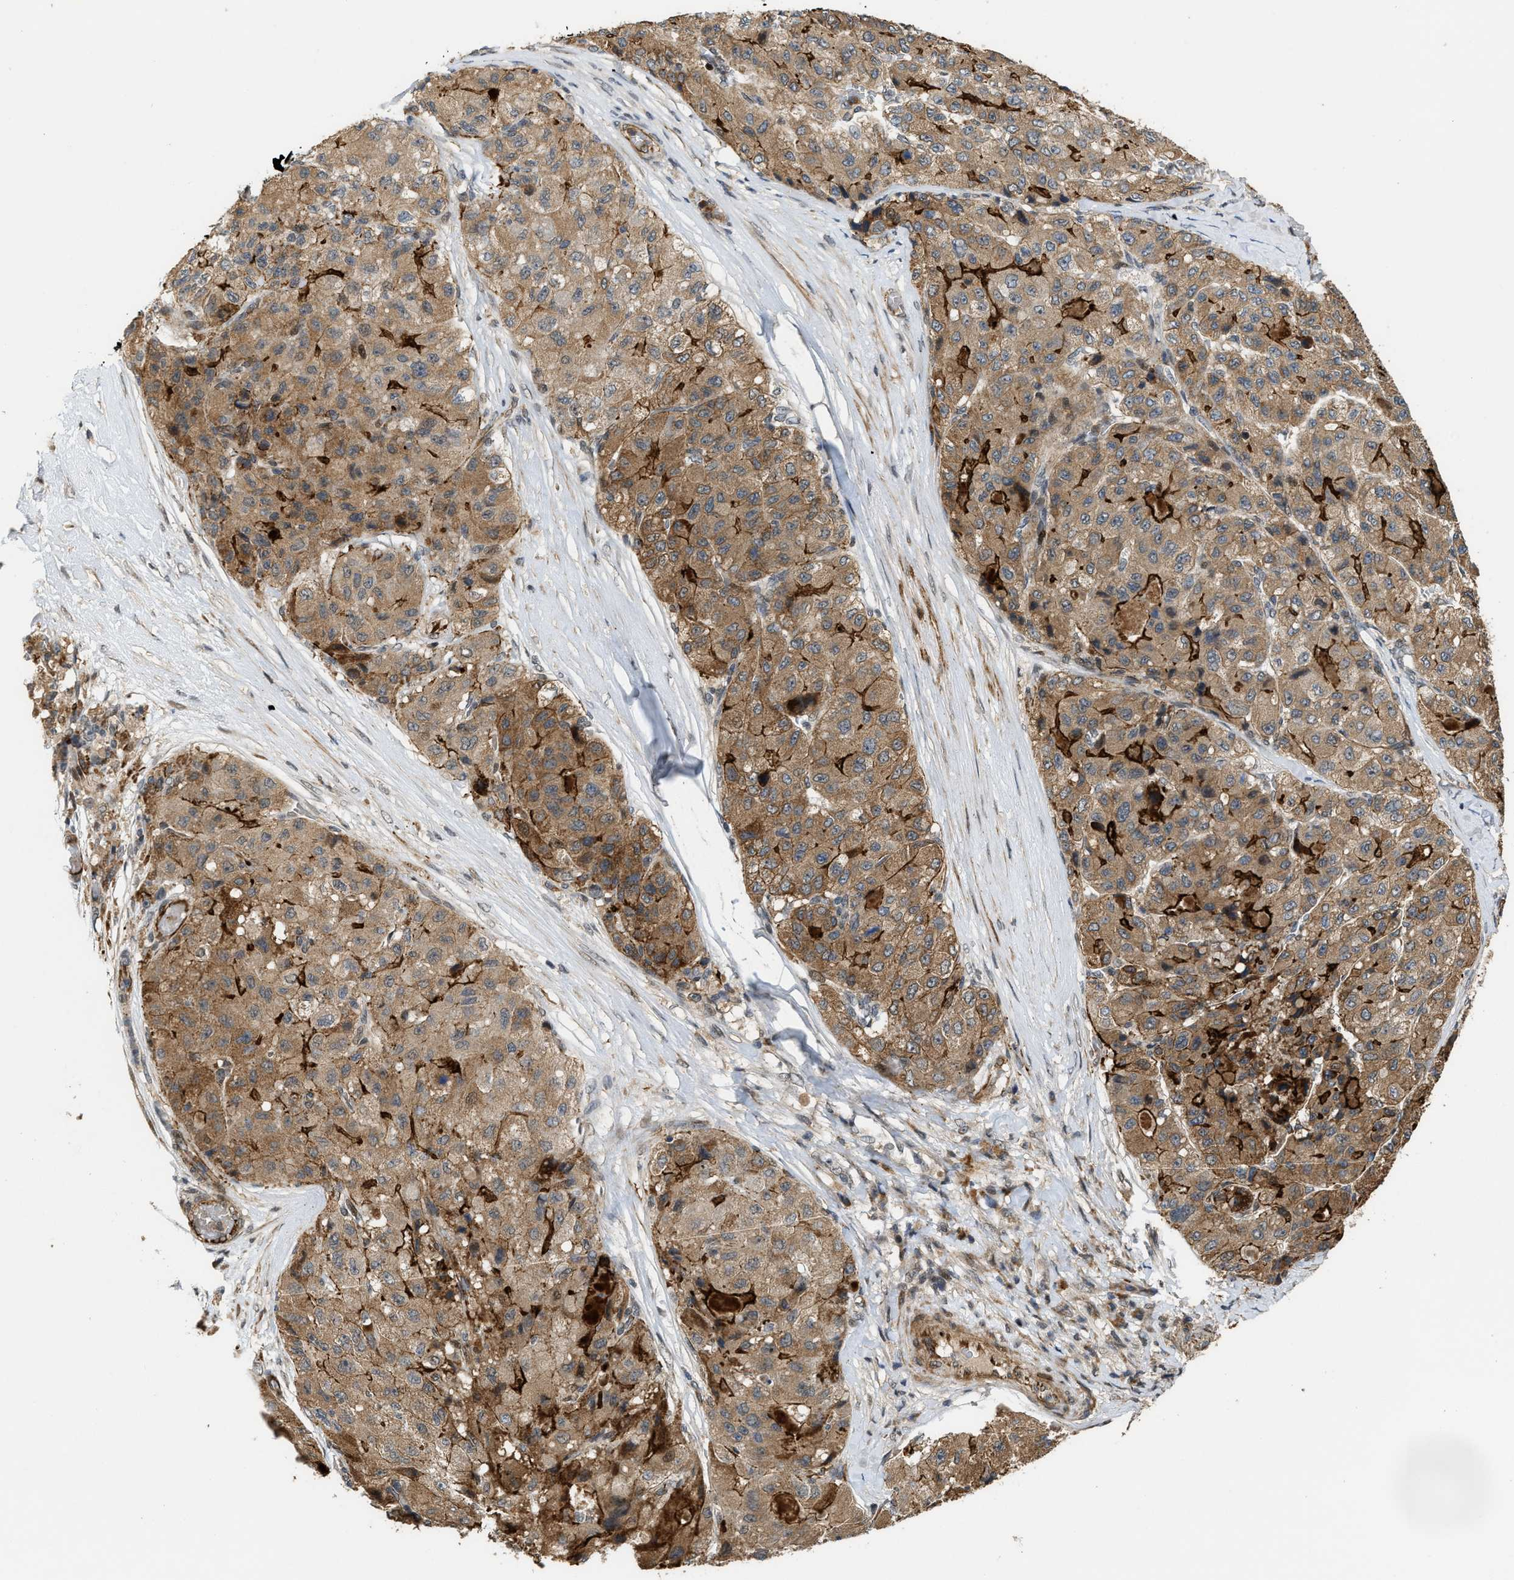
{"staining": {"intensity": "moderate", "quantity": ">75%", "location": "cytoplasmic/membranous"}, "tissue": "liver cancer", "cell_type": "Tumor cells", "image_type": "cancer", "snomed": [{"axis": "morphology", "description": "Carcinoma, Hepatocellular, NOS"}, {"axis": "topography", "description": "Liver"}], "caption": "Liver hepatocellular carcinoma was stained to show a protein in brown. There is medium levels of moderate cytoplasmic/membranous staining in about >75% of tumor cells.", "gene": "DPF2", "patient": {"sex": "male", "age": 80}}